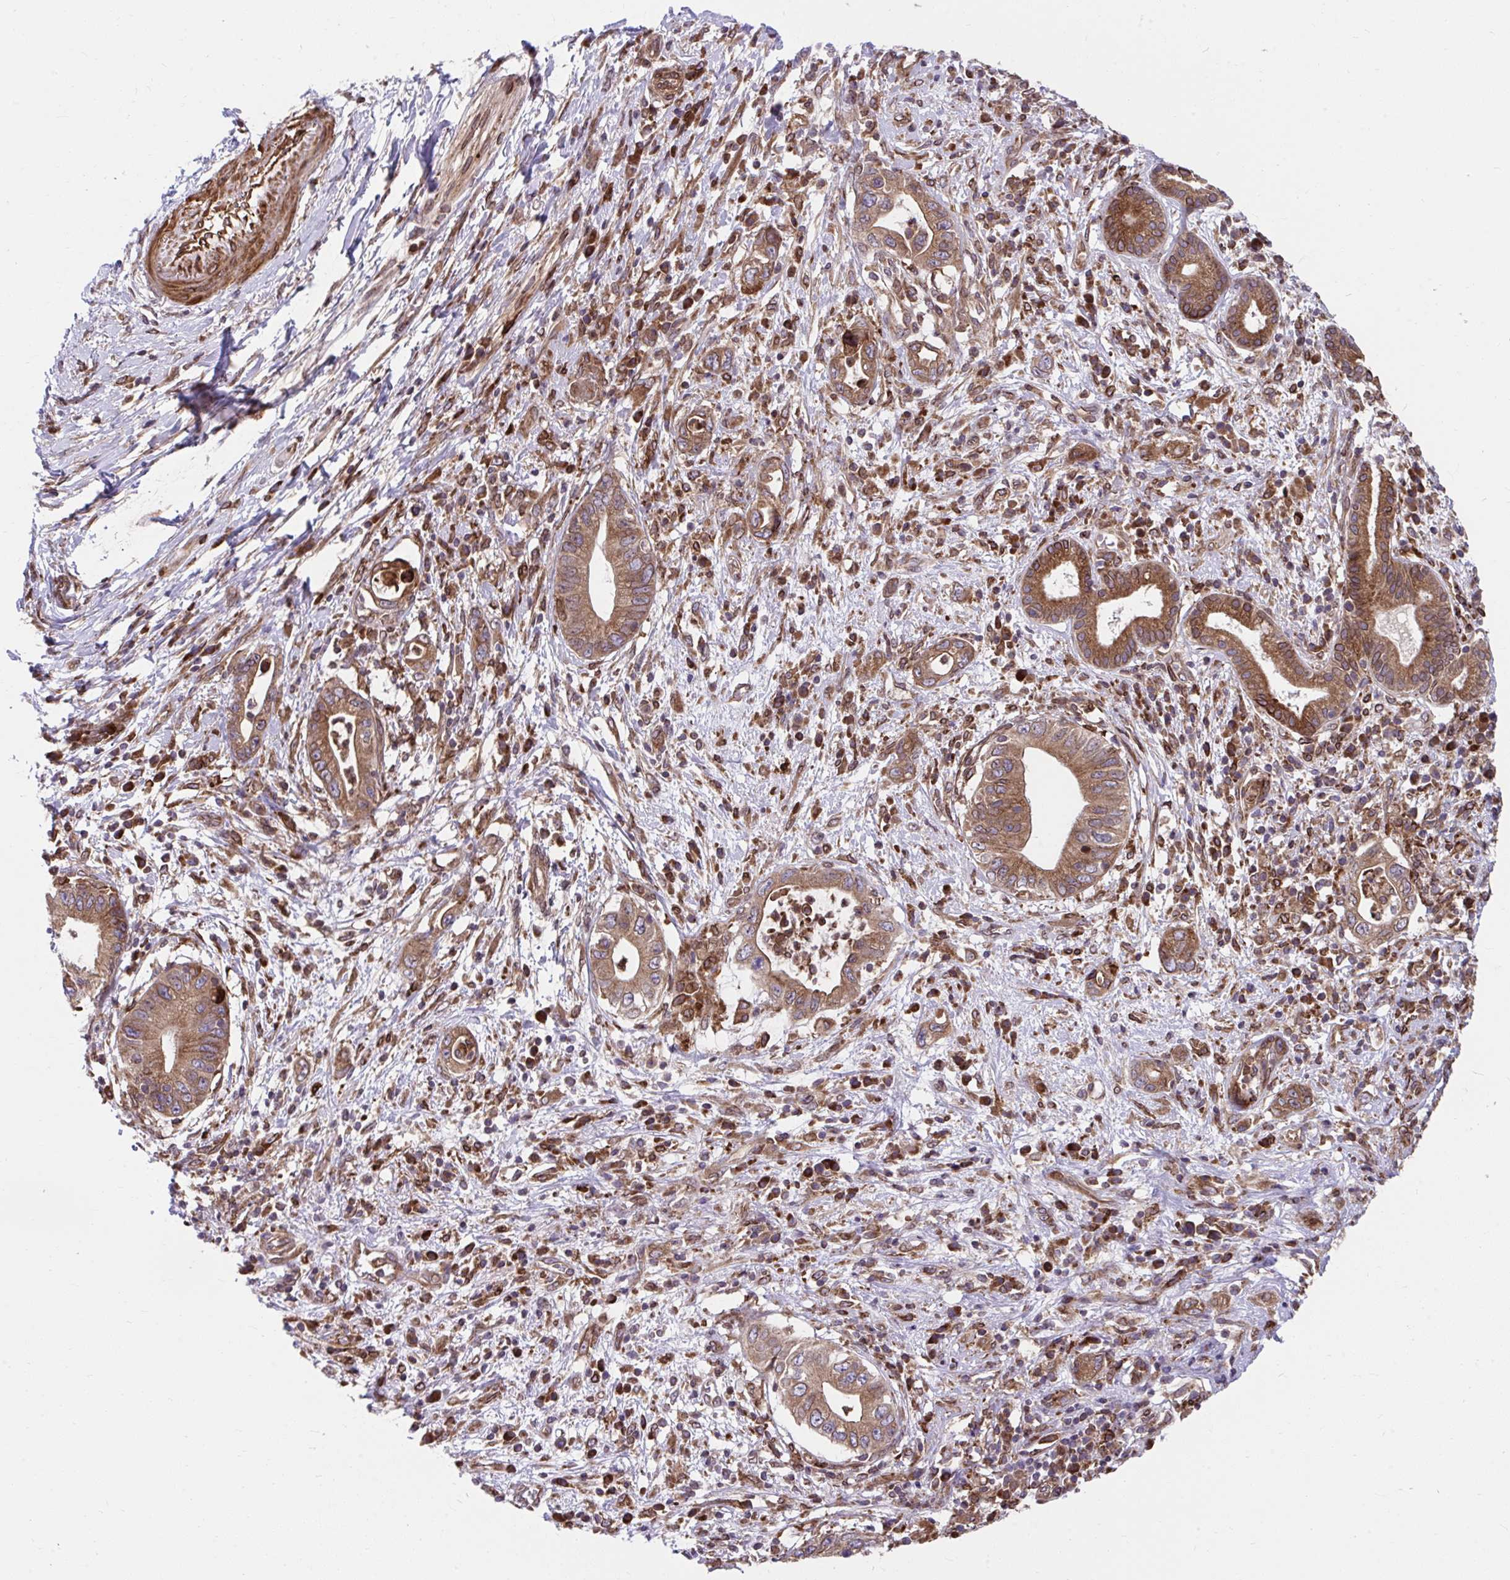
{"staining": {"intensity": "moderate", "quantity": ">75%", "location": "cytoplasmic/membranous"}, "tissue": "pancreatic cancer", "cell_type": "Tumor cells", "image_type": "cancer", "snomed": [{"axis": "morphology", "description": "Adenocarcinoma, NOS"}, {"axis": "topography", "description": "Pancreas"}], "caption": "This is an image of immunohistochemistry (IHC) staining of pancreatic adenocarcinoma, which shows moderate staining in the cytoplasmic/membranous of tumor cells.", "gene": "STIM2", "patient": {"sex": "female", "age": 72}}